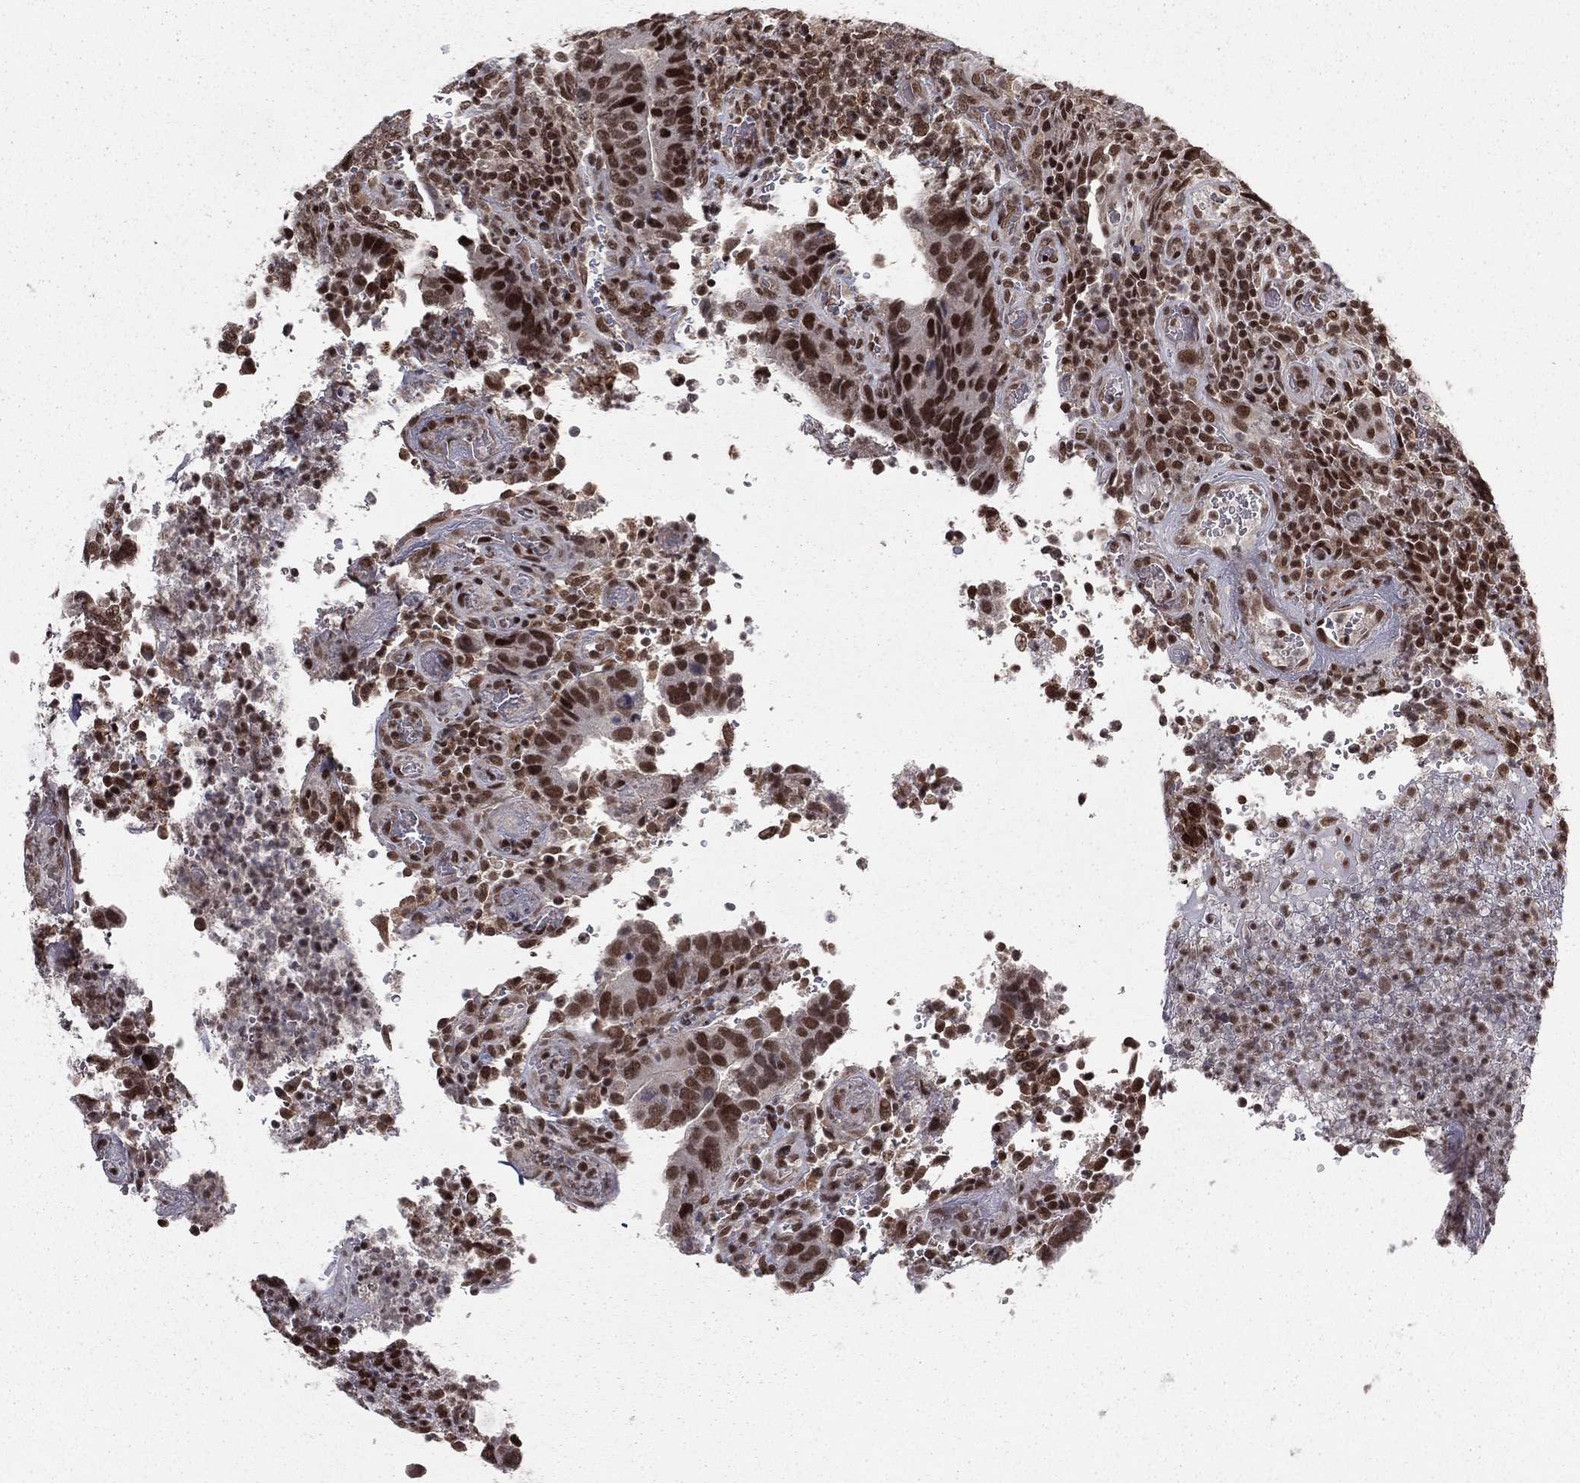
{"staining": {"intensity": "strong", "quantity": ">75%", "location": "nuclear"}, "tissue": "colorectal cancer", "cell_type": "Tumor cells", "image_type": "cancer", "snomed": [{"axis": "morphology", "description": "Adenocarcinoma, NOS"}, {"axis": "topography", "description": "Colon"}], "caption": "The histopathology image exhibits a brown stain indicating the presence of a protein in the nuclear of tumor cells in colorectal adenocarcinoma. The protein is stained brown, and the nuclei are stained in blue (DAB (3,3'-diaminobenzidine) IHC with brightfield microscopy, high magnification).", "gene": "NFYB", "patient": {"sex": "female", "age": 56}}